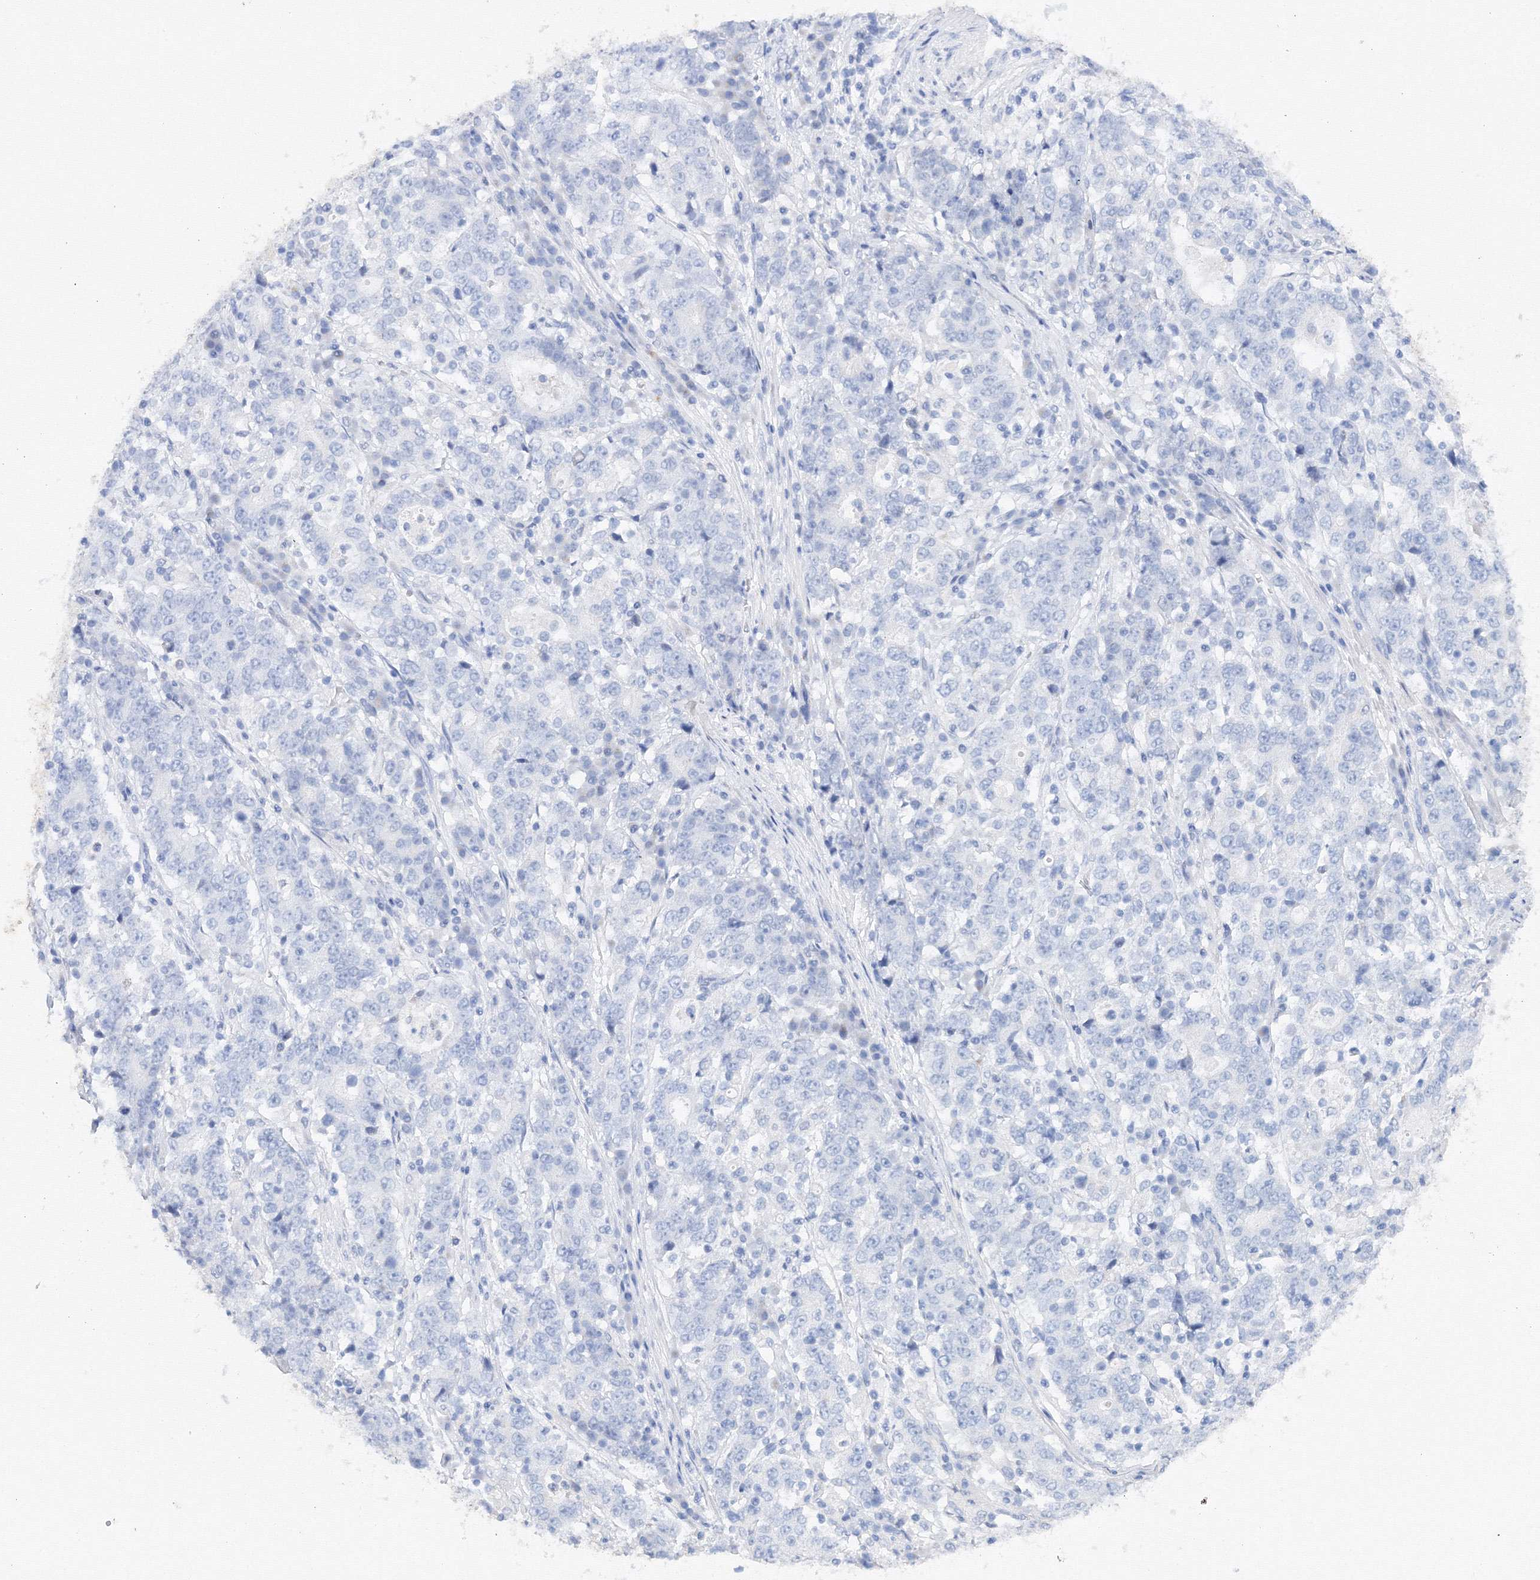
{"staining": {"intensity": "negative", "quantity": "none", "location": "none"}, "tissue": "stomach cancer", "cell_type": "Tumor cells", "image_type": "cancer", "snomed": [{"axis": "morphology", "description": "Adenocarcinoma, NOS"}, {"axis": "topography", "description": "Stomach"}], "caption": "Tumor cells show no significant expression in stomach adenocarcinoma.", "gene": "TAMM41", "patient": {"sex": "male", "age": 59}}